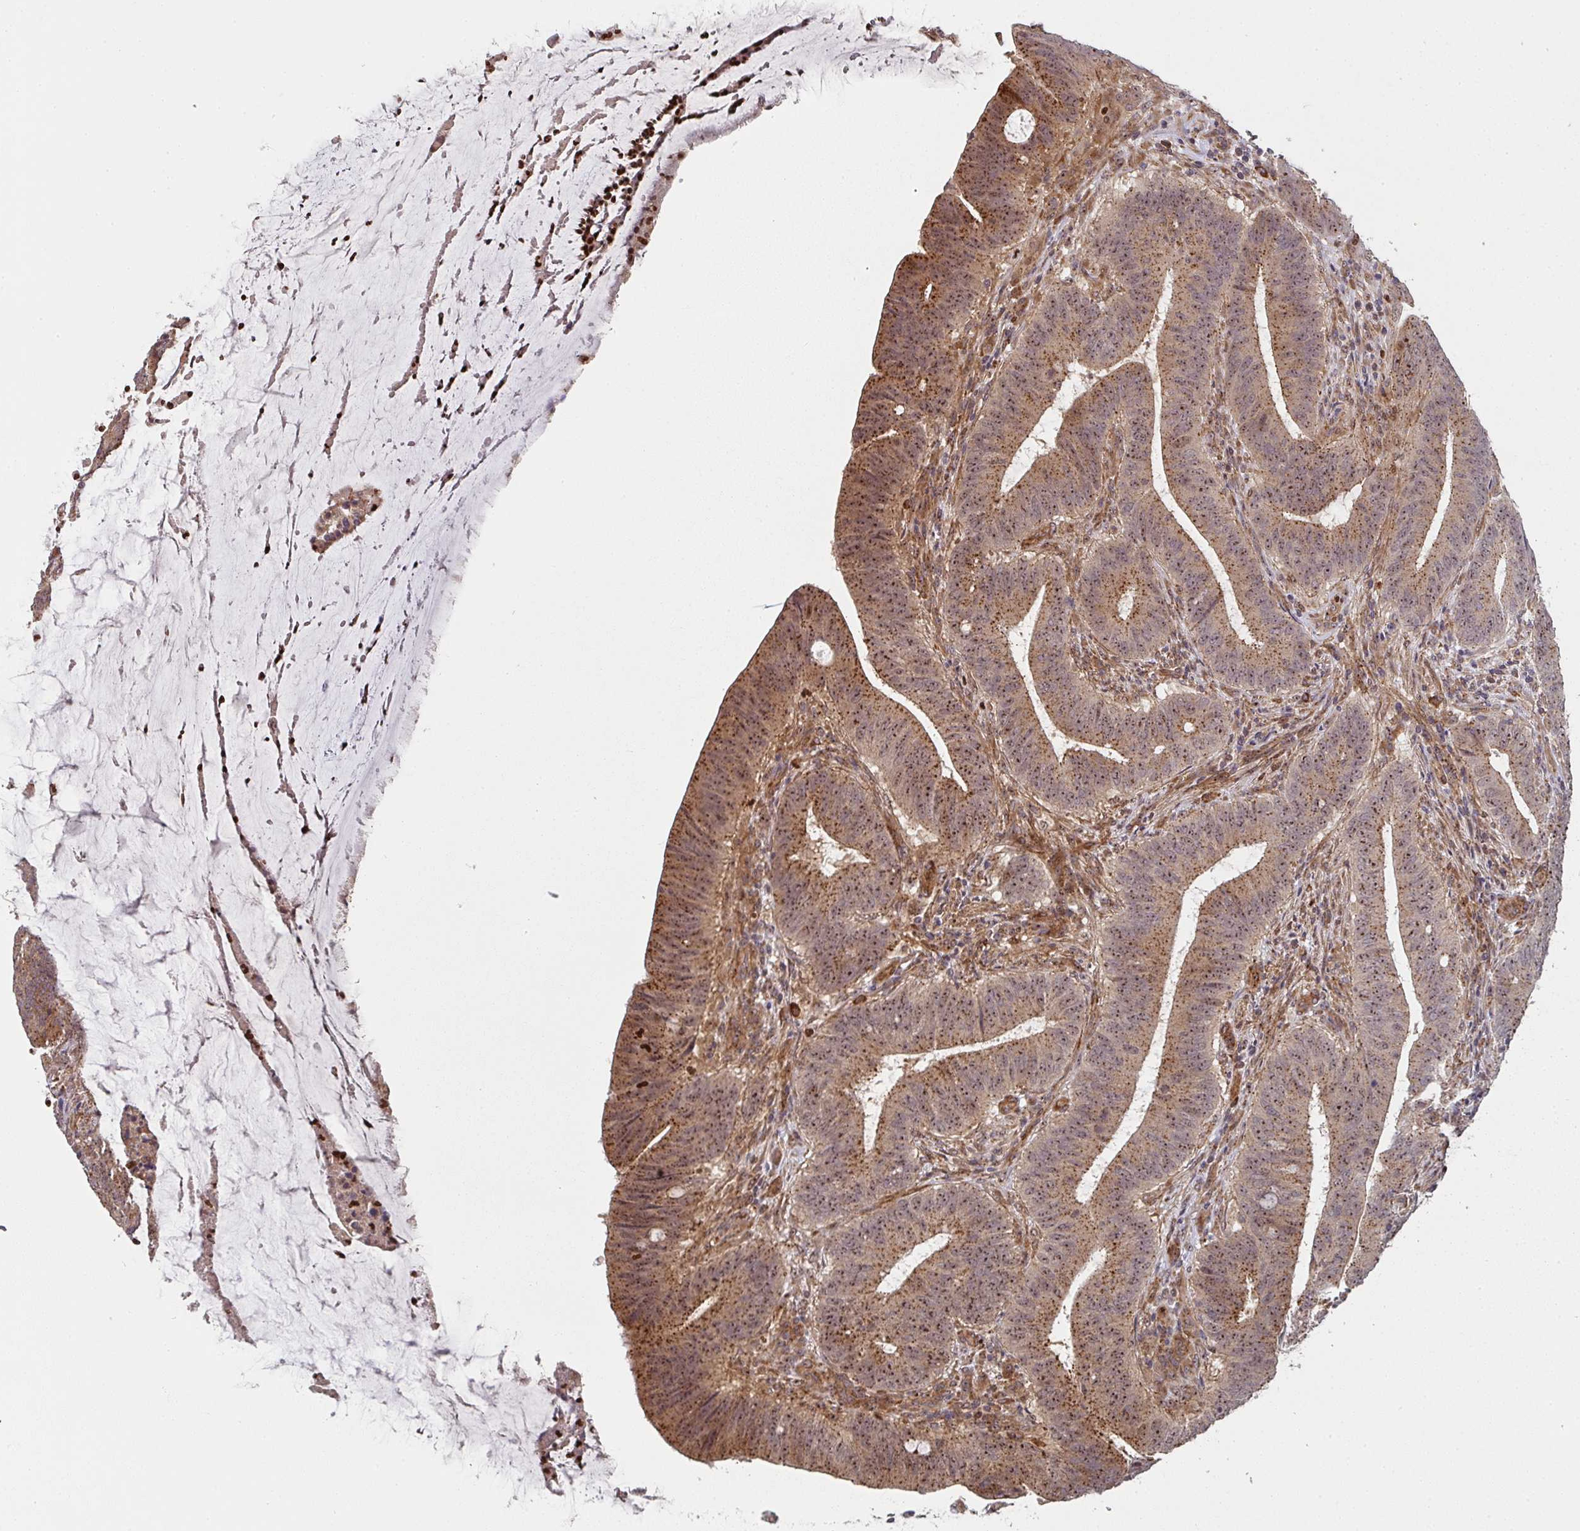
{"staining": {"intensity": "moderate", "quantity": ">75%", "location": "cytoplasmic/membranous,nuclear"}, "tissue": "colorectal cancer", "cell_type": "Tumor cells", "image_type": "cancer", "snomed": [{"axis": "morphology", "description": "Adenocarcinoma, NOS"}, {"axis": "topography", "description": "Colon"}], "caption": "Protein expression analysis of human colorectal cancer reveals moderate cytoplasmic/membranous and nuclear expression in approximately >75% of tumor cells.", "gene": "SIMC1", "patient": {"sex": "female", "age": 43}}